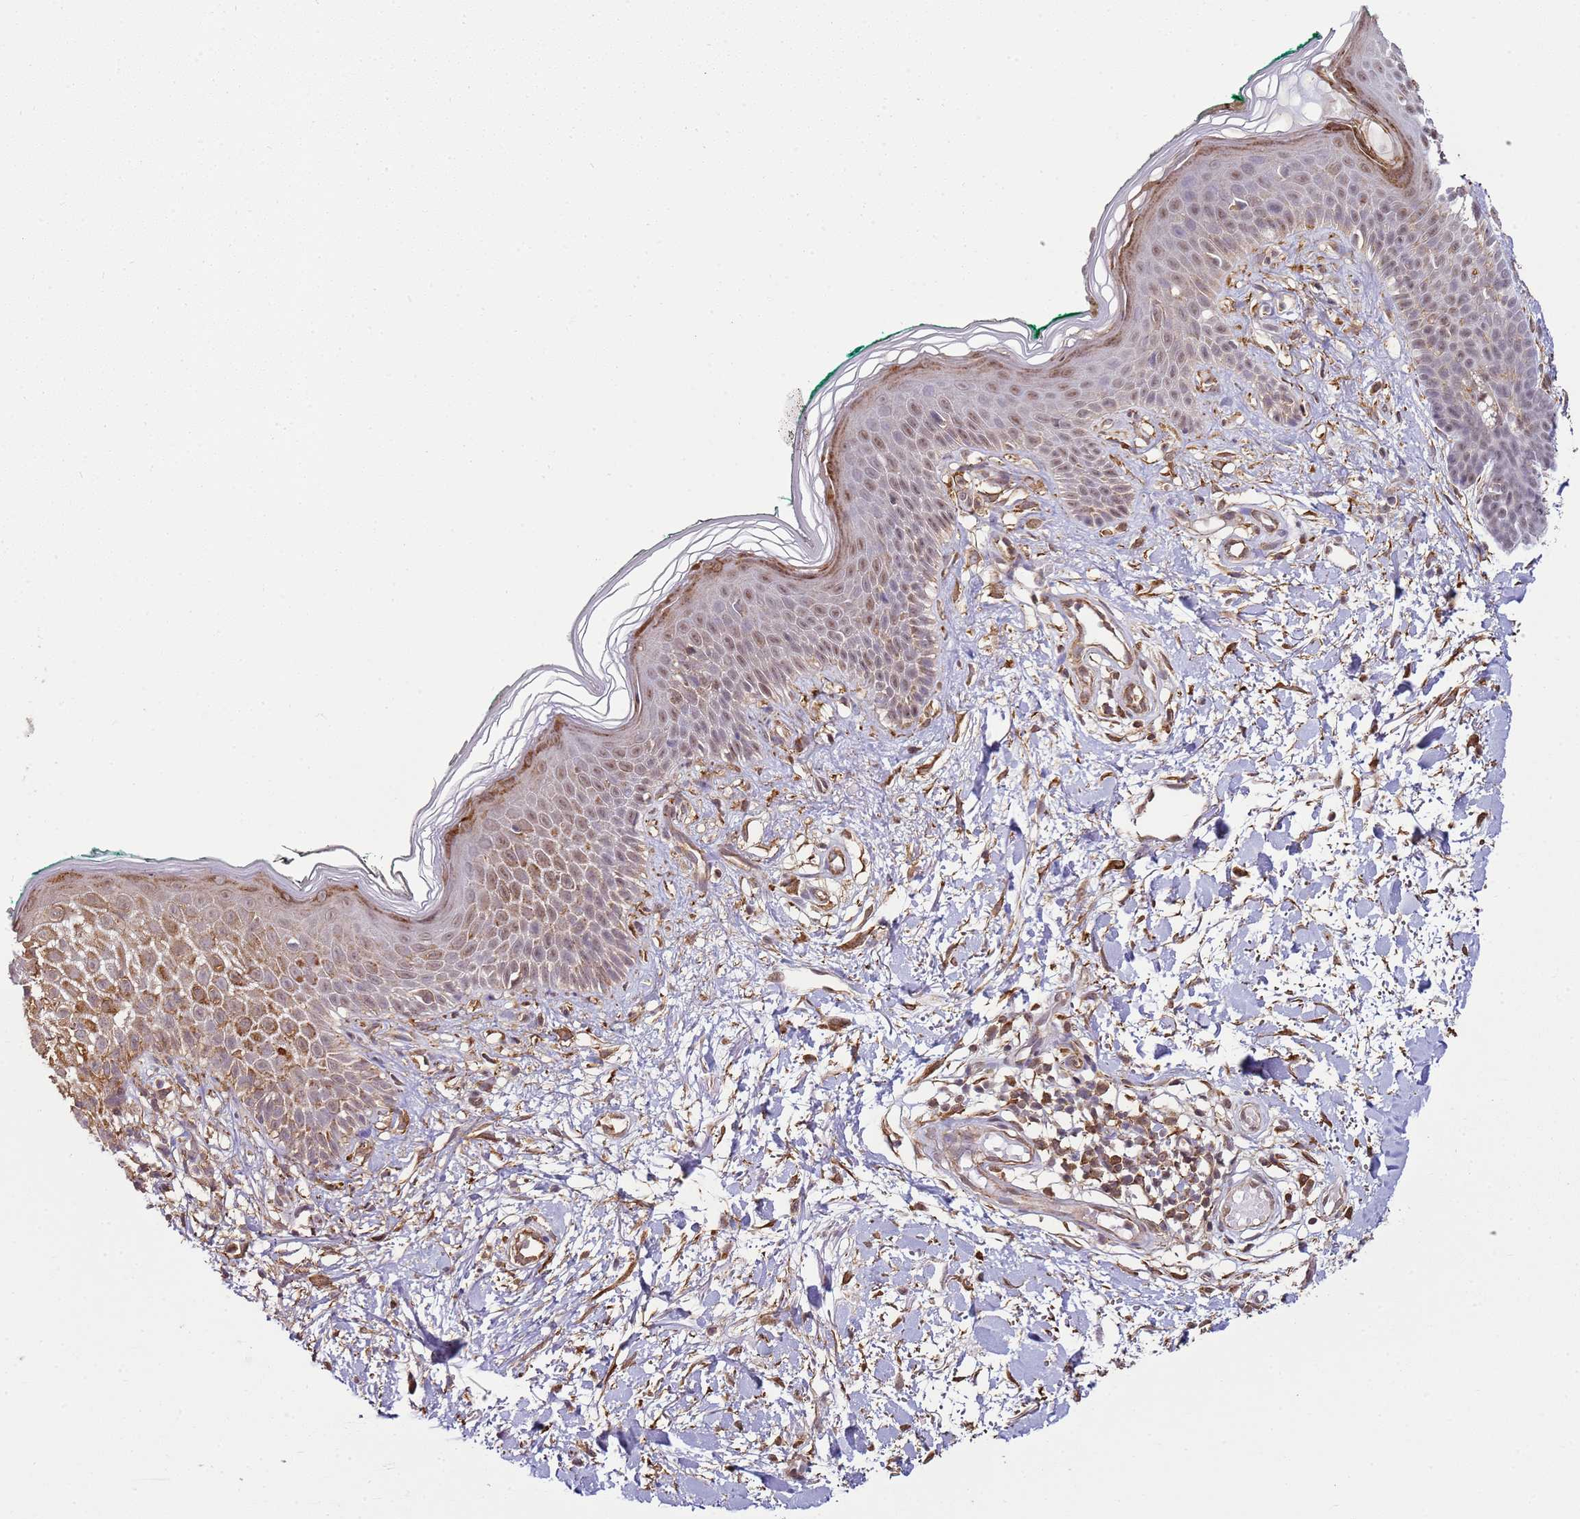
{"staining": {"intensity": "moderate", "quantity": ">75%", "location": "cytoplasmic/membranous"}, "tissue": "skin", "cell_type": "Fibroblasts", "image_type": "normal", "snomed": [{"axis": "morphology", "description": "Normal tissue, NOS"}, {"axis": "morphology", "description": "Malignant melanoma, NOS"}, {"axis": "topography", "description": "Skin"}], "caption": "Immunohistochemistry (IHC) of normal skin displays medium levels of moderate cytoplasmic/membranous positivity in approximately >75% of fibroblasts.", "gene": "GABRE", "patient": {"sex": "male", "age": 62}}